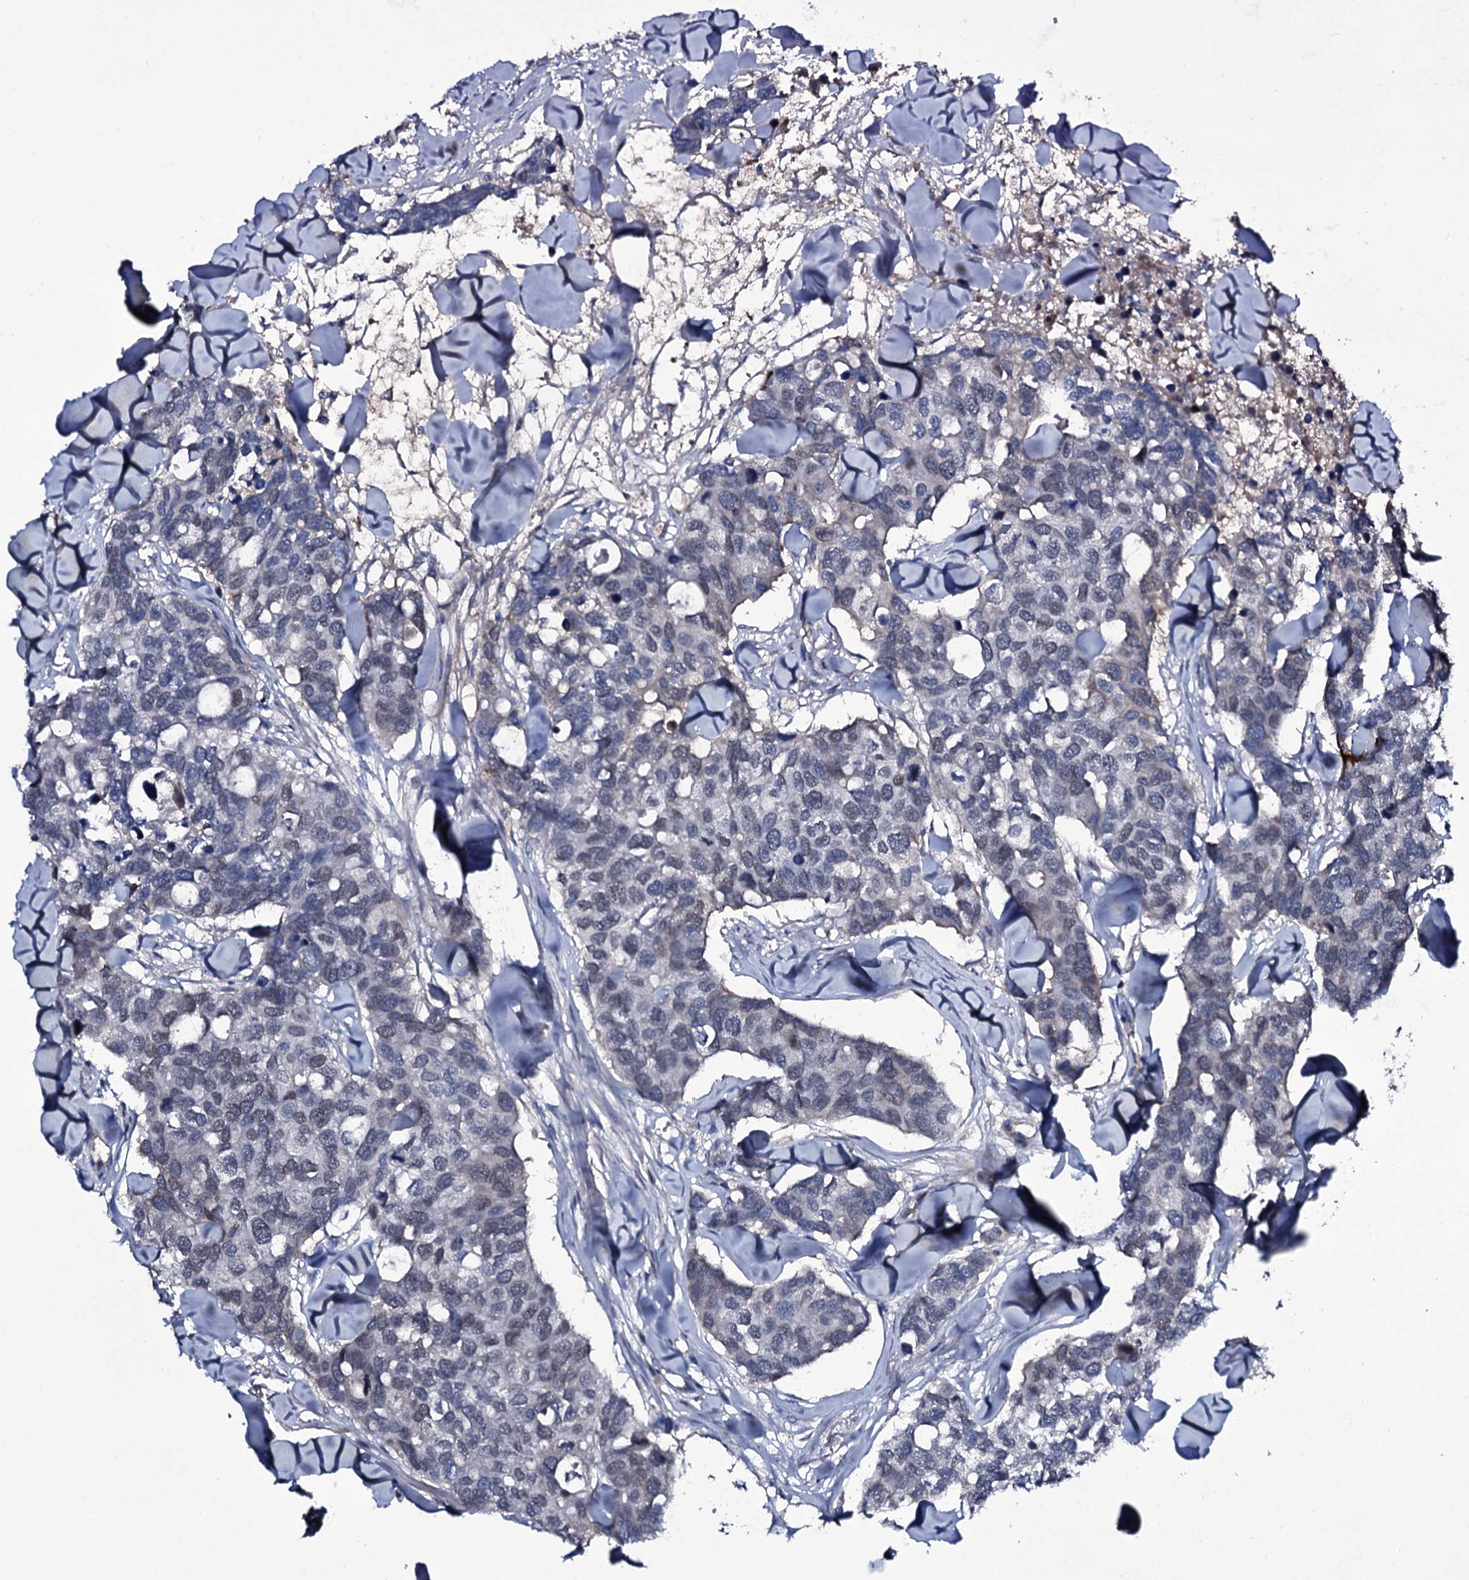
{"staining": {"intensity": "weak", "quantity": "25%-75%", "location": "nuclear"}, "tissue": "breast cancer", "cell_type": "Tumor cells", "image_type": "cancer", "snomed": [{"axis": "morphology", "description": "Duct carcinoma"}, {"axis": "topography", "description": "Breast"}], "caption": "Breast cancer (infiltrating ductal carcinoma) stained with immunohistochemistry exhibits weak nuclear staining in about 25%-75% of tumor cells.", "gene": "LYG2", "patient": {"sex": "female", "age": 83}}